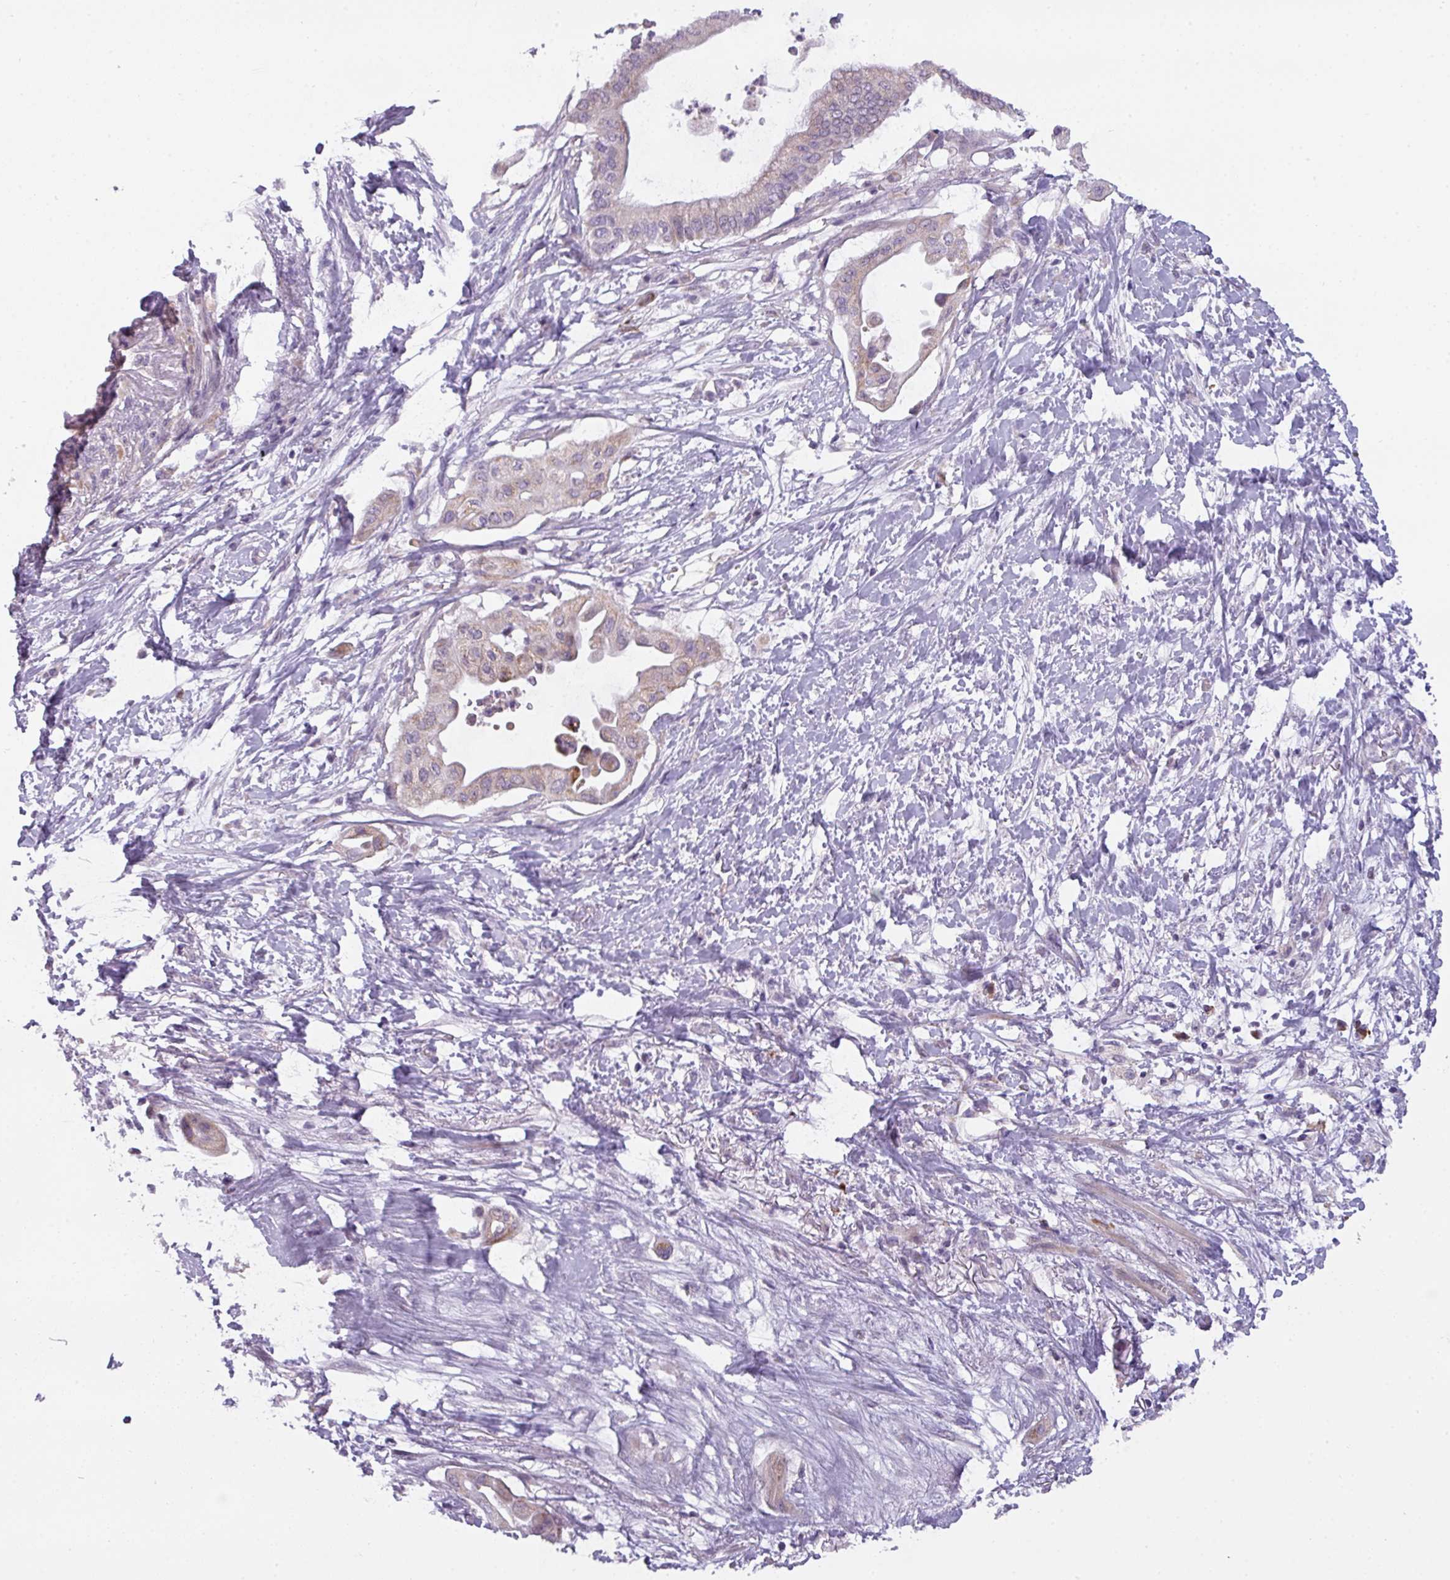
{"staining": {"intensity": "weak", "quantity": "<25%", "location": "cytoplasmic/membranous"}, "tissue": "pancreatic cancer", "cell_type": "Tumor cells", "image_type": "cancer", "snomed": [{"axis": "morphology", "description": "Adenocarcinoma, NOS"}, {"axis": "topography", "description": "Pancreas"}], "caption": "DAB immunohistochemical staining of human pancreatic adenocarcinoma shows no significant positivity in tumor cells.", "gene": "C2orf68", "patient": {"sex": "male", "age": 68}}